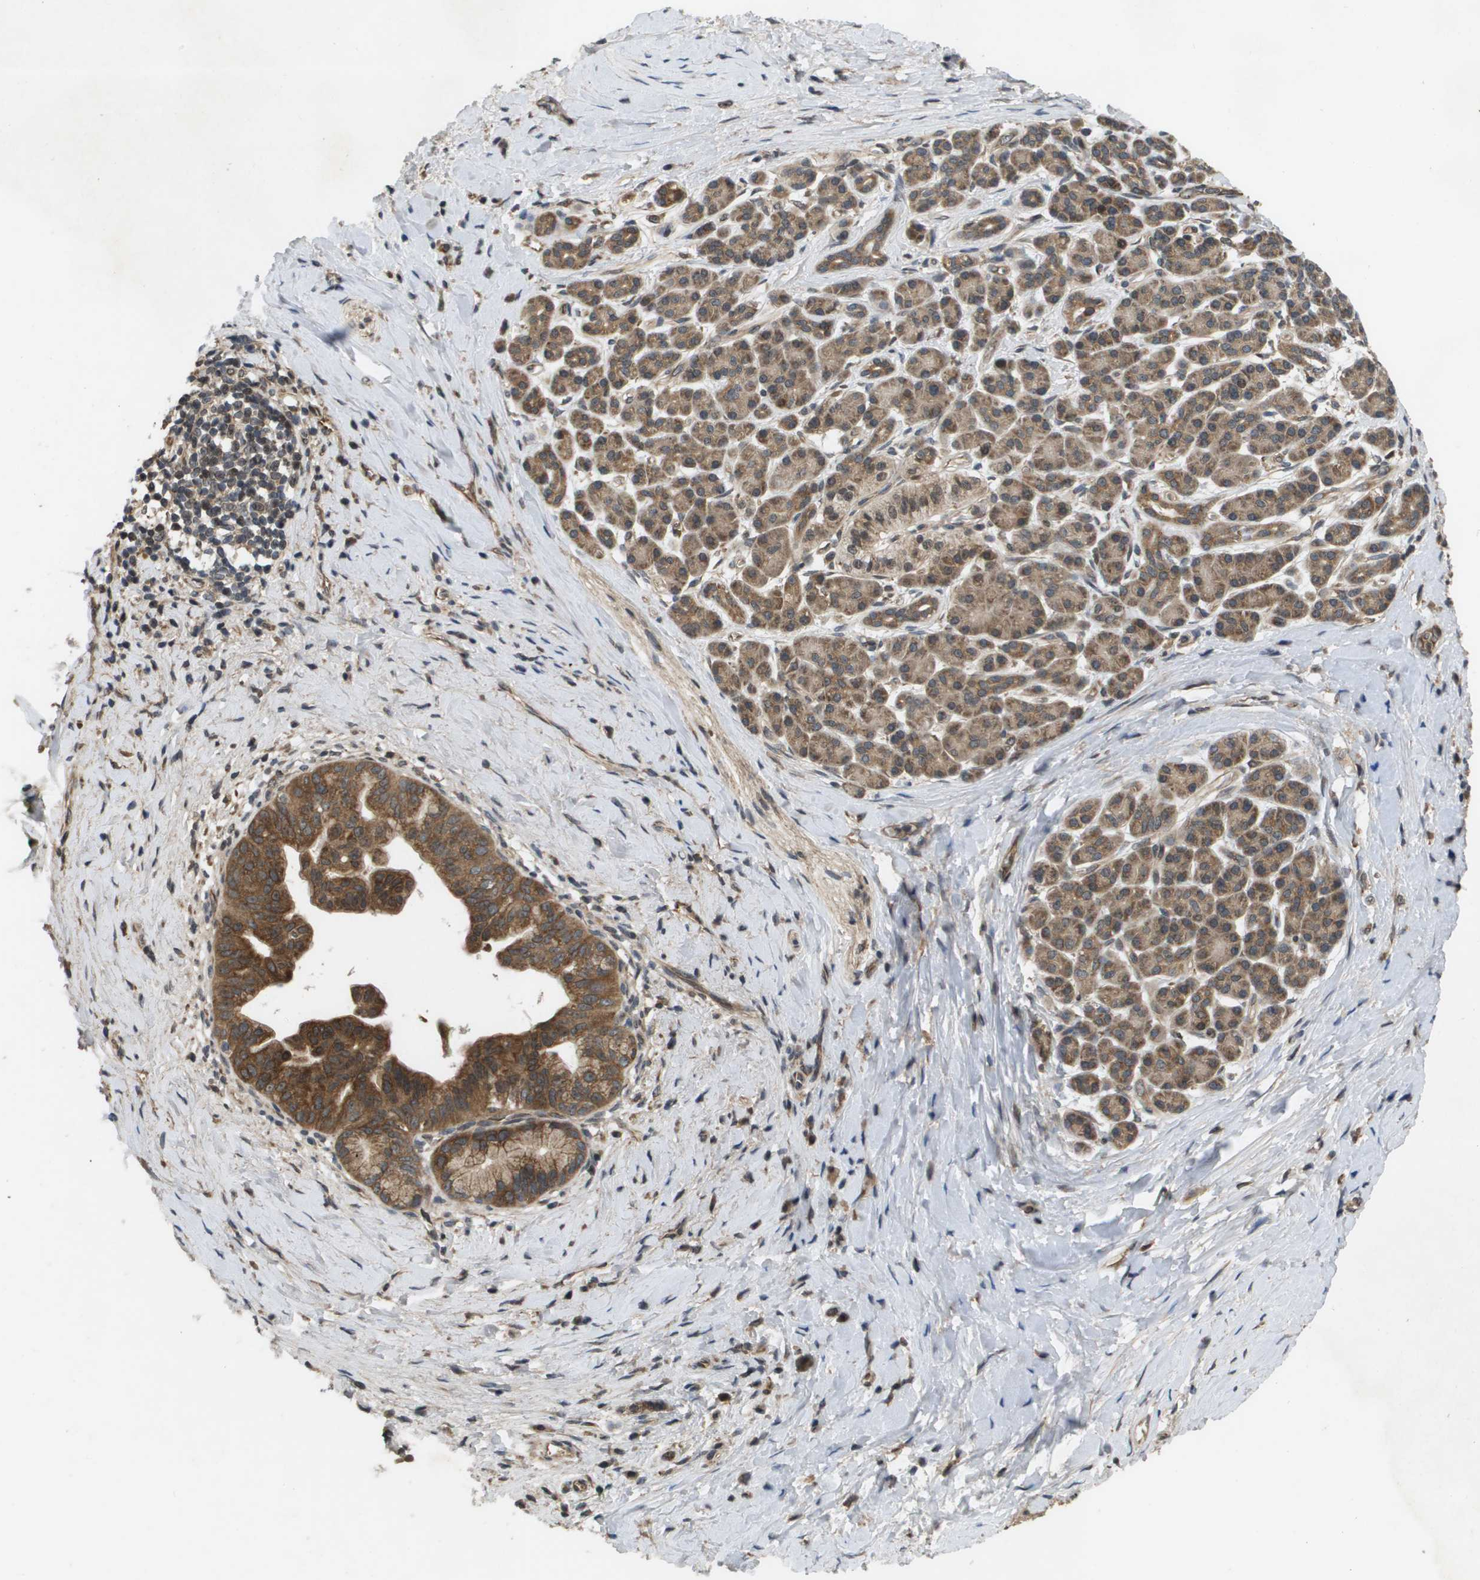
{"staining": {"intensity": "moderate", "quantity": ">75%", "location": "cytoplasmic/membranous"}, "tissue": "pancreatic cancer", "cell_type": "Tumor cells", "image_type": "cancer", "snomed": [{"axis": "morphology", "description": "Adenocarcinoma, NOS"}, {"axis": "topography", "description": "Pancreas"}], "caption": "High-magnification brightfield microscopy of pancreatic adenocarcinoma stained with DAB (3,3'-diaminobenzidine) (brown) and counterstained with hematoxylin (blue). tumor cells exhibit moderate cytoplasmic/membranous staining is seen in approximately>75% of cells. The staining was performed using DAB to visualize the protein expression in brown, while the nuclei were stained in blue with hematoxylin (Magnification: 20x).", "gene": "SPTLC1", "patient": {"sex": "male", "age": 55}}